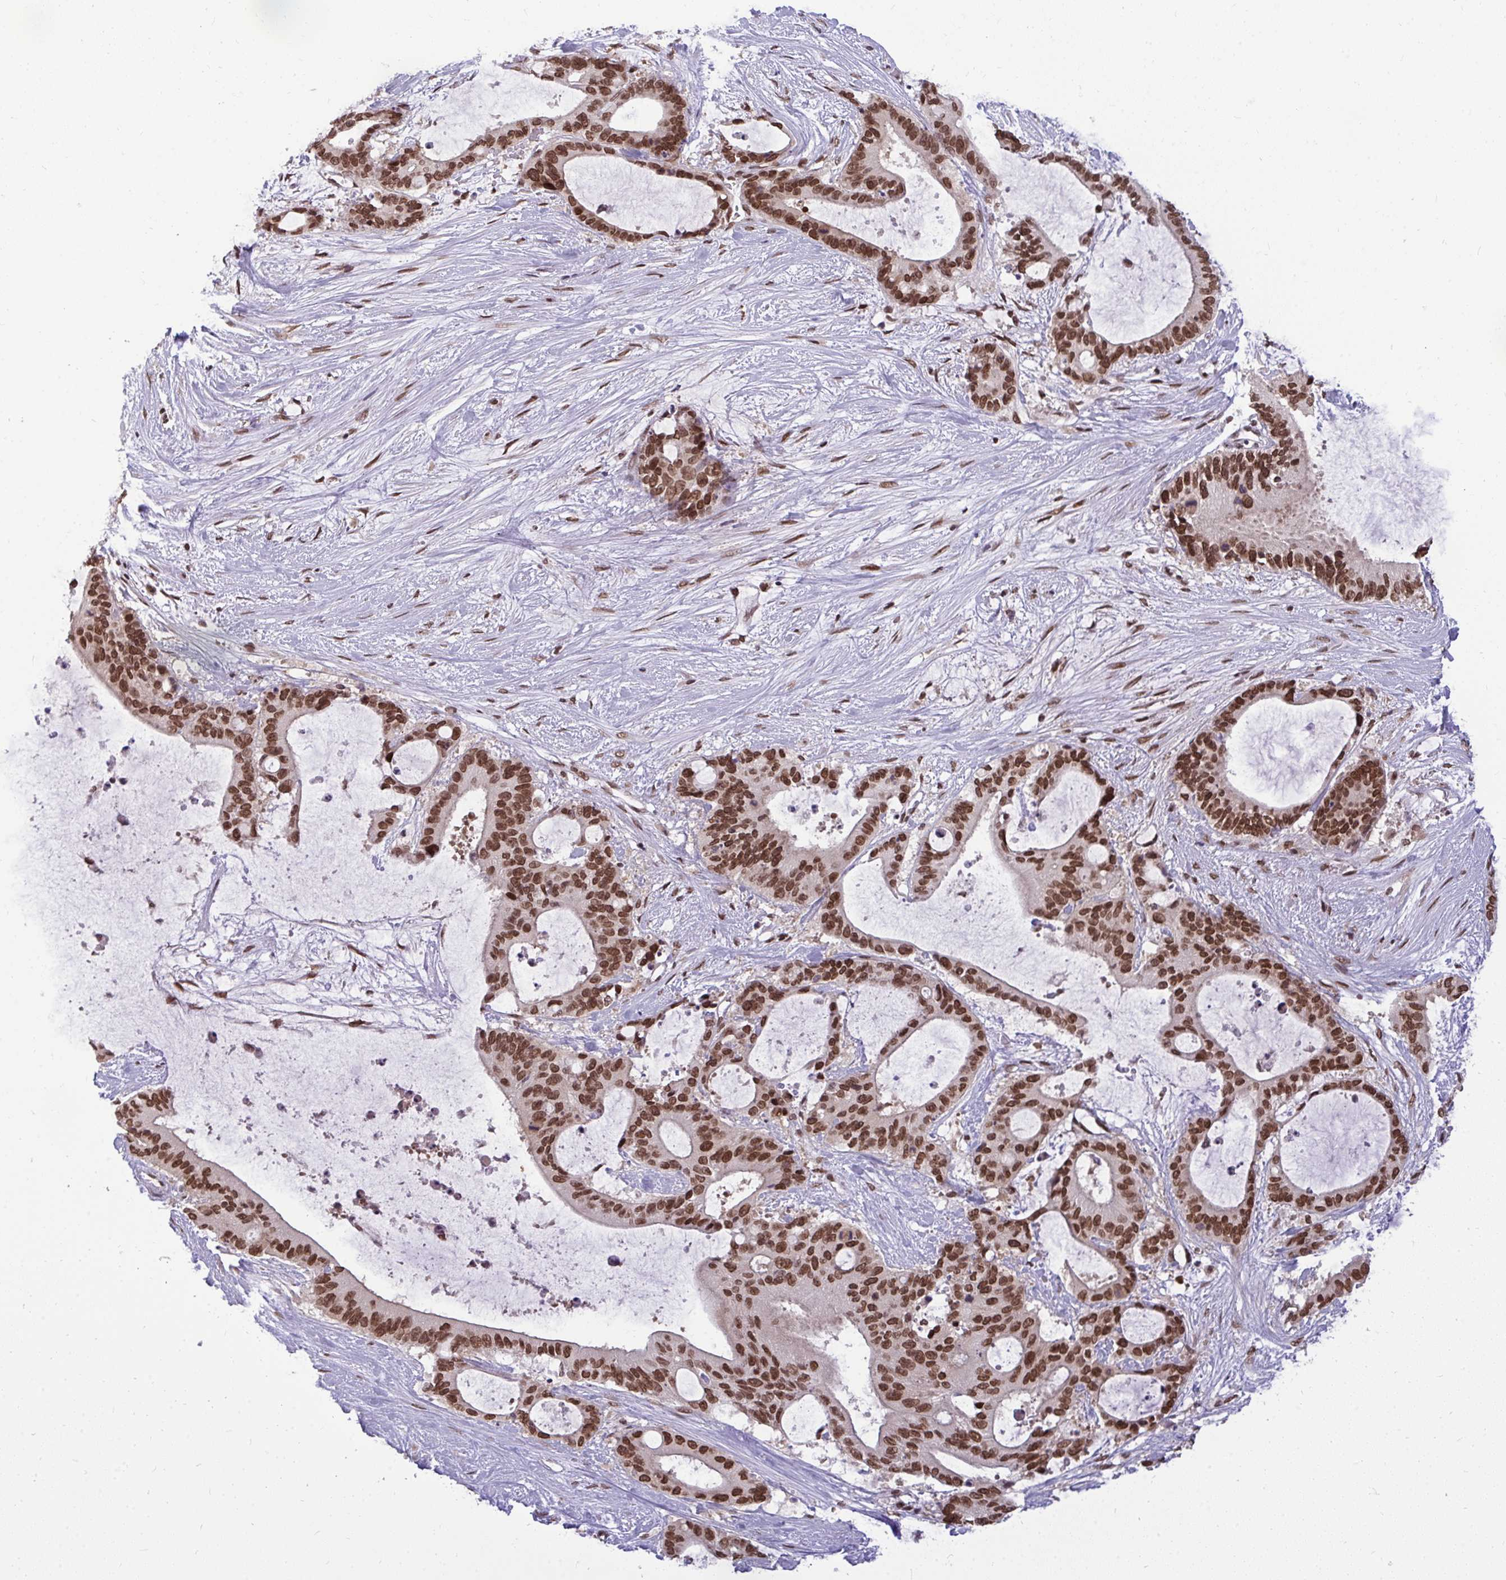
{"staining": {"intensity": "moderate", "quantity": ">75%", "location": "nuclear"}, "tissue": "liver cancer", "cell_type": "Tumor cells", "image_type": "cancer", "snomed": [{"axis": "morphology", "description": "Normal tissue, NOS"}, {"axis": "morphology", "description": "Cholangiocarcinoma"}, {"axis": "topography", "description": "Liver"}, {"axis": "topography", "description": "Peripheral nerve tissue"}], "caption": "Immunohistochemical staining of human cholangiocarcinoma (liver) displays medium levels of moderate nuclear positivity in about >75% of tumor cells.", "gene": "JPT1", "patient": {"sex": "female", "age": 73}}